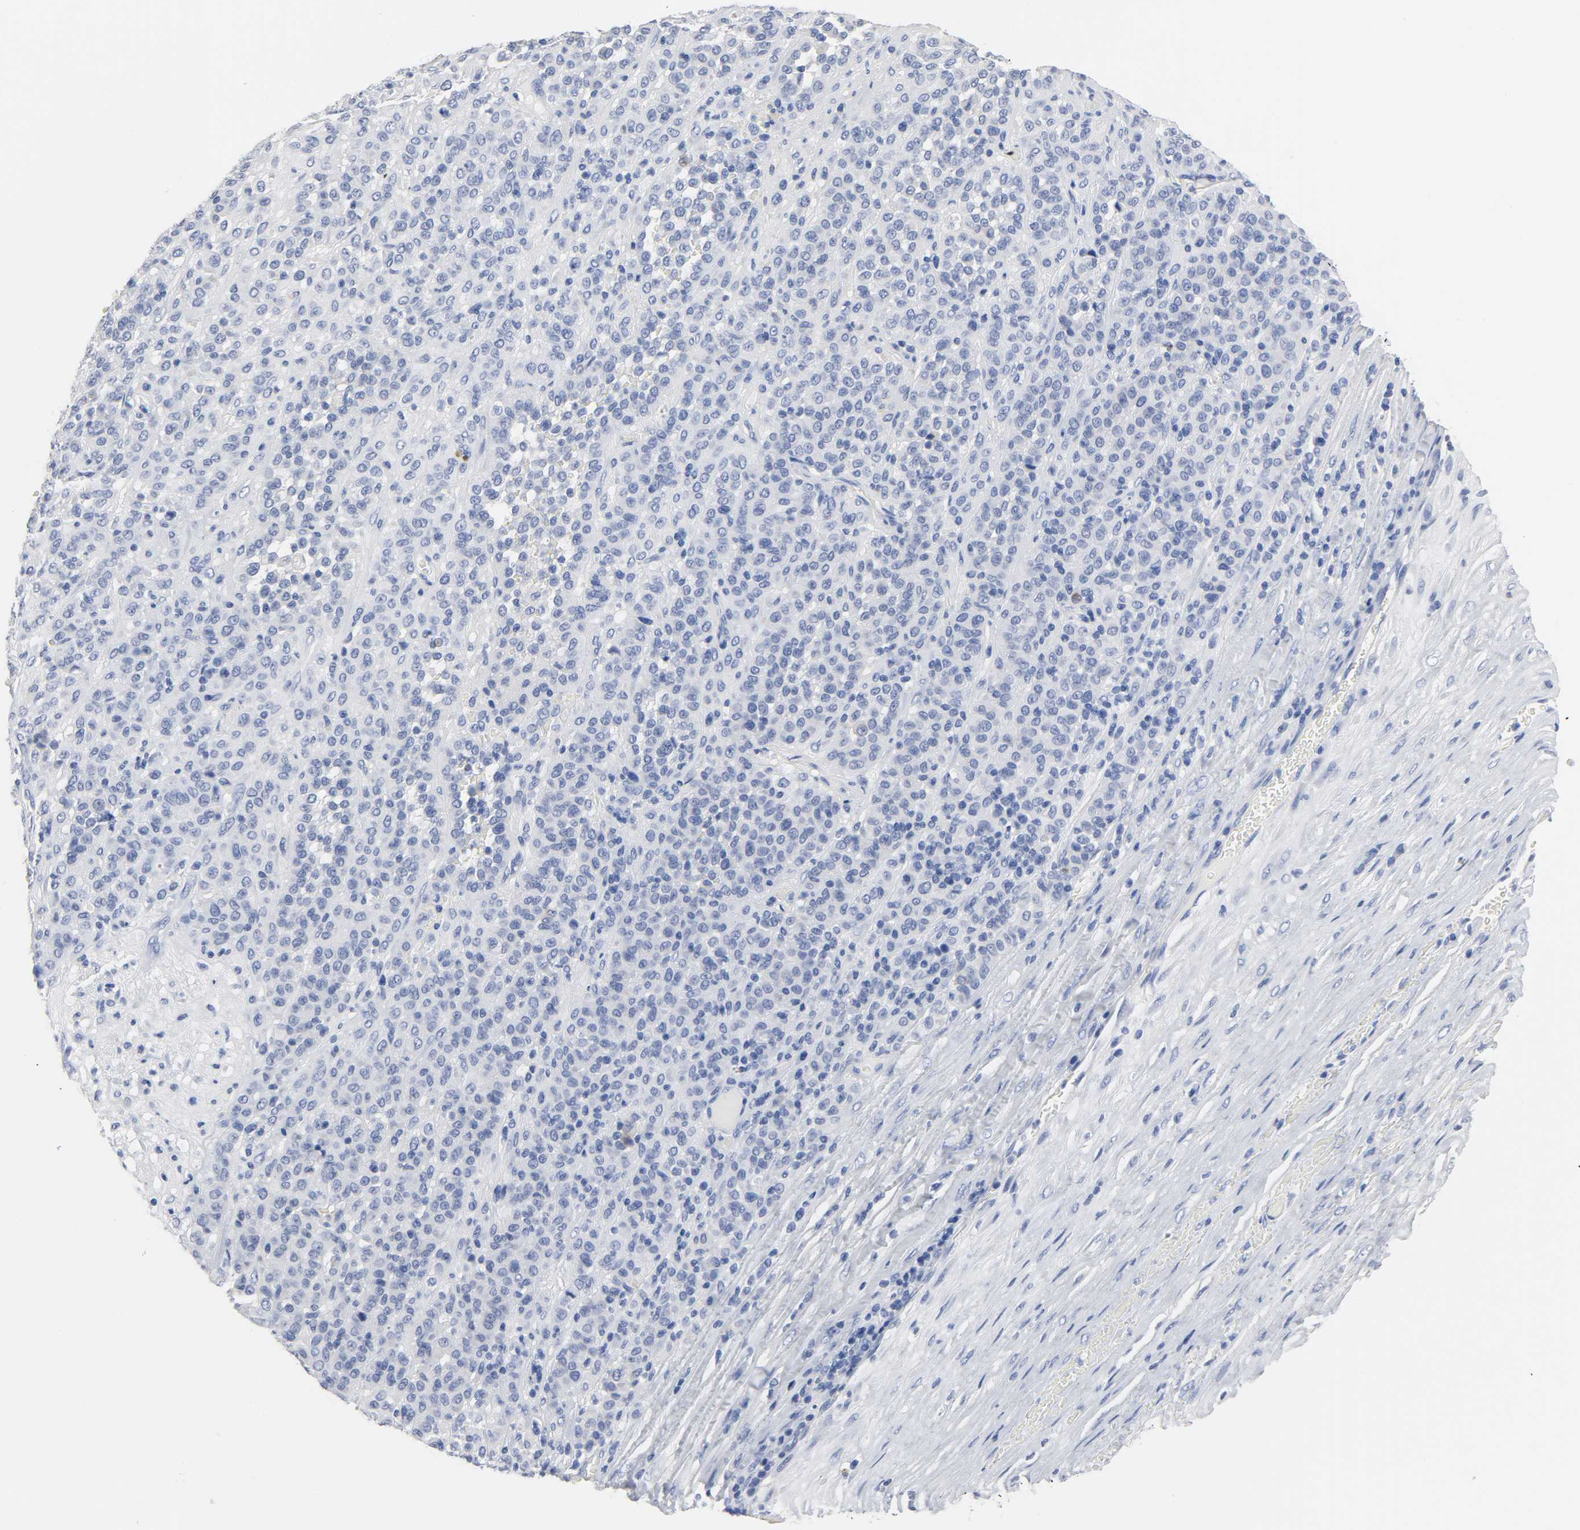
{"staining": {"intensity": "negative", "quantity": "none", "location": "none"}, "tissue": "melanoma", "cell_type": "Tumor cells", "image_type": "cancer", "snomed": [{"axis": "morphology", "description": "Malignant melanoma, Metastatic site"}, {"axis": "topography", "description": "Pancreas"}], "caption": "This is a image of immunohistochemistry staining of malignant melanoma (metastatic site), which shows no positivity in tumor cells.", "gene": "ACP3", "patient": {"sex": "female", "age": 30}}